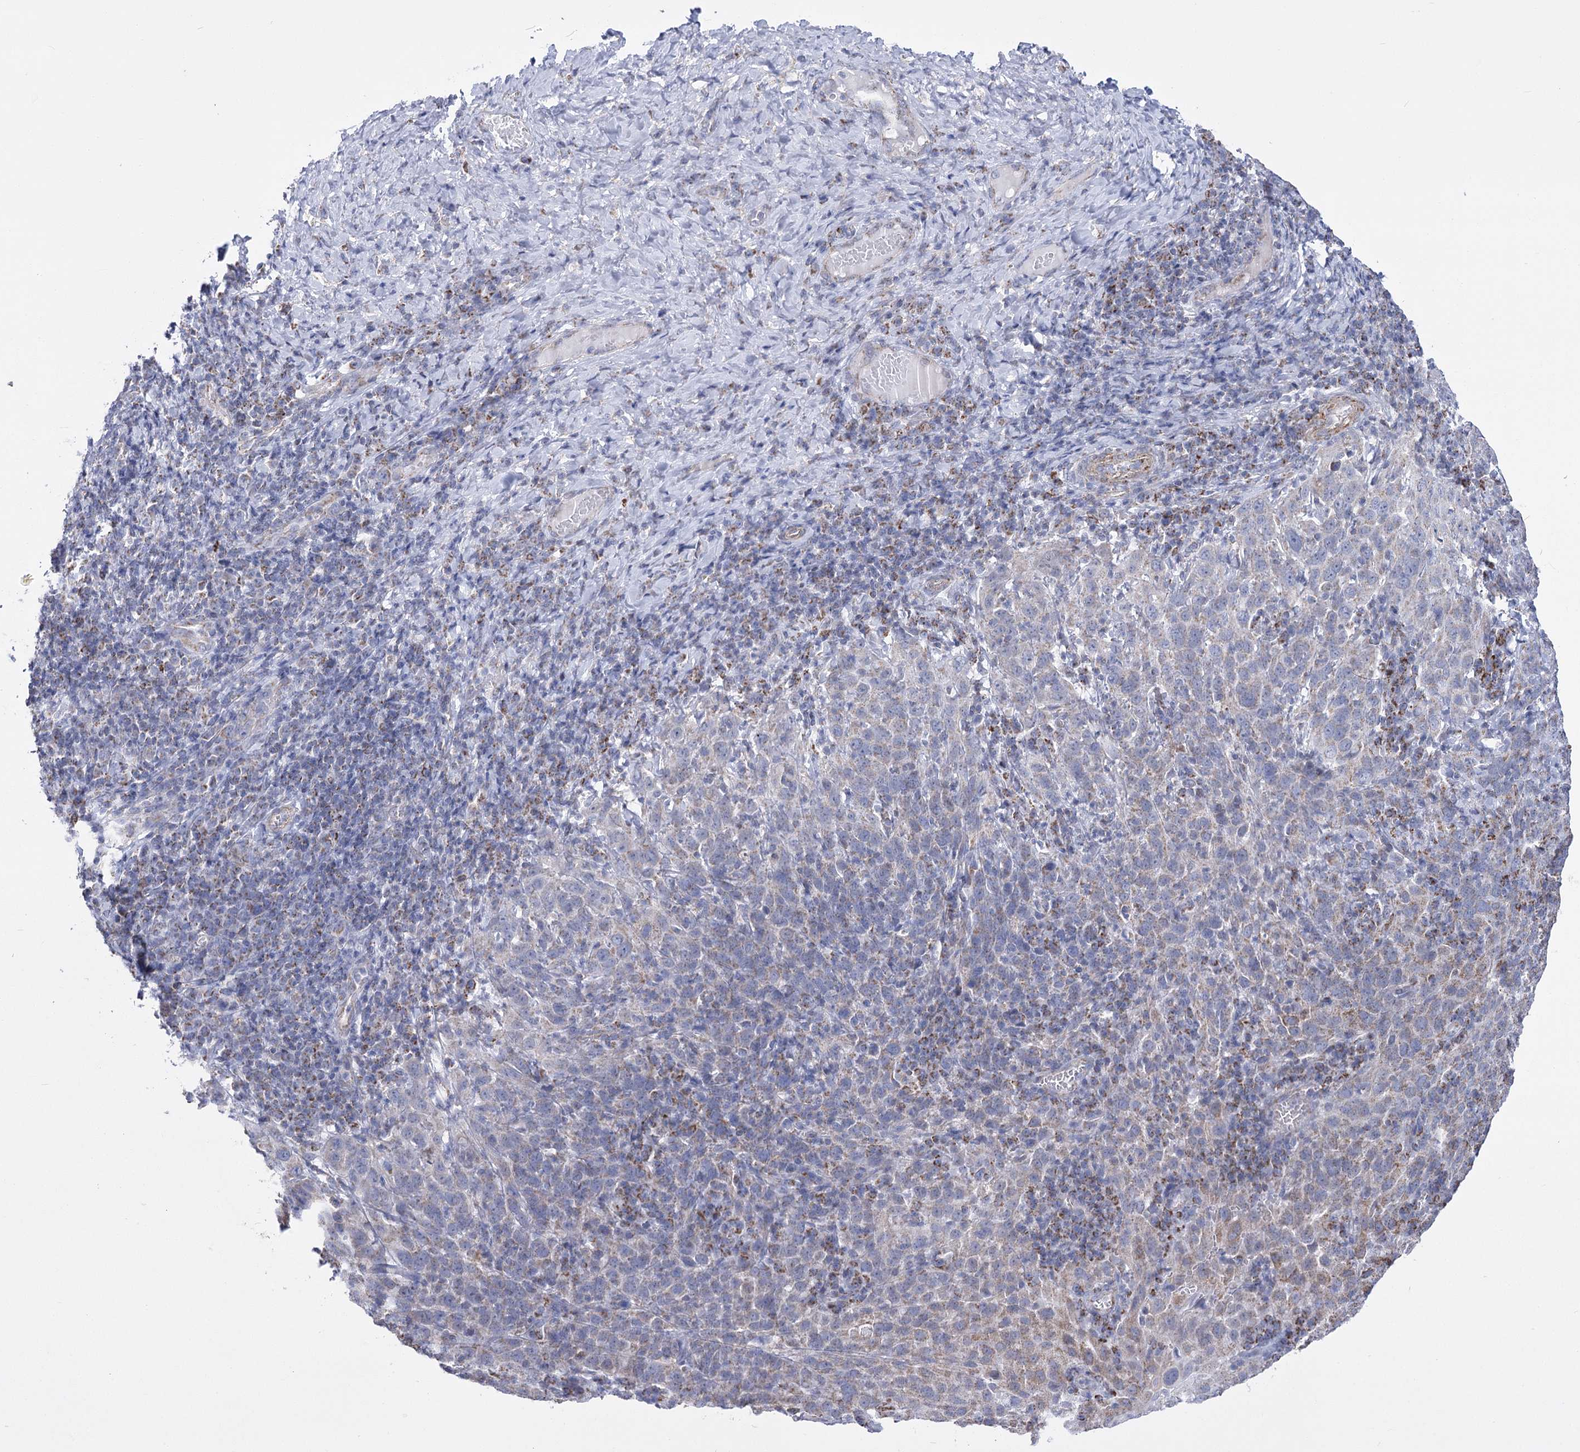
{"staining": {"intensity": "weak", "quantity": "<25%", "location": "cytoplasmic/membranous"}, "tissue": "cervical cancer", "cell_type": "Tumor cells", "image_type": "cancer", "snomed": [{"axis": "morphology", "description": "Squamous cell carcinoma, NOS"}, {"axis": "topography", "description": "Cervix"}], "caption": "Immunohistochemical staining of human cervical squamous cell carcinoma demonstrates no significant staining in tumor cells.", "gene": "PDHB", "patient": {"sex": "female", "age": 46}}